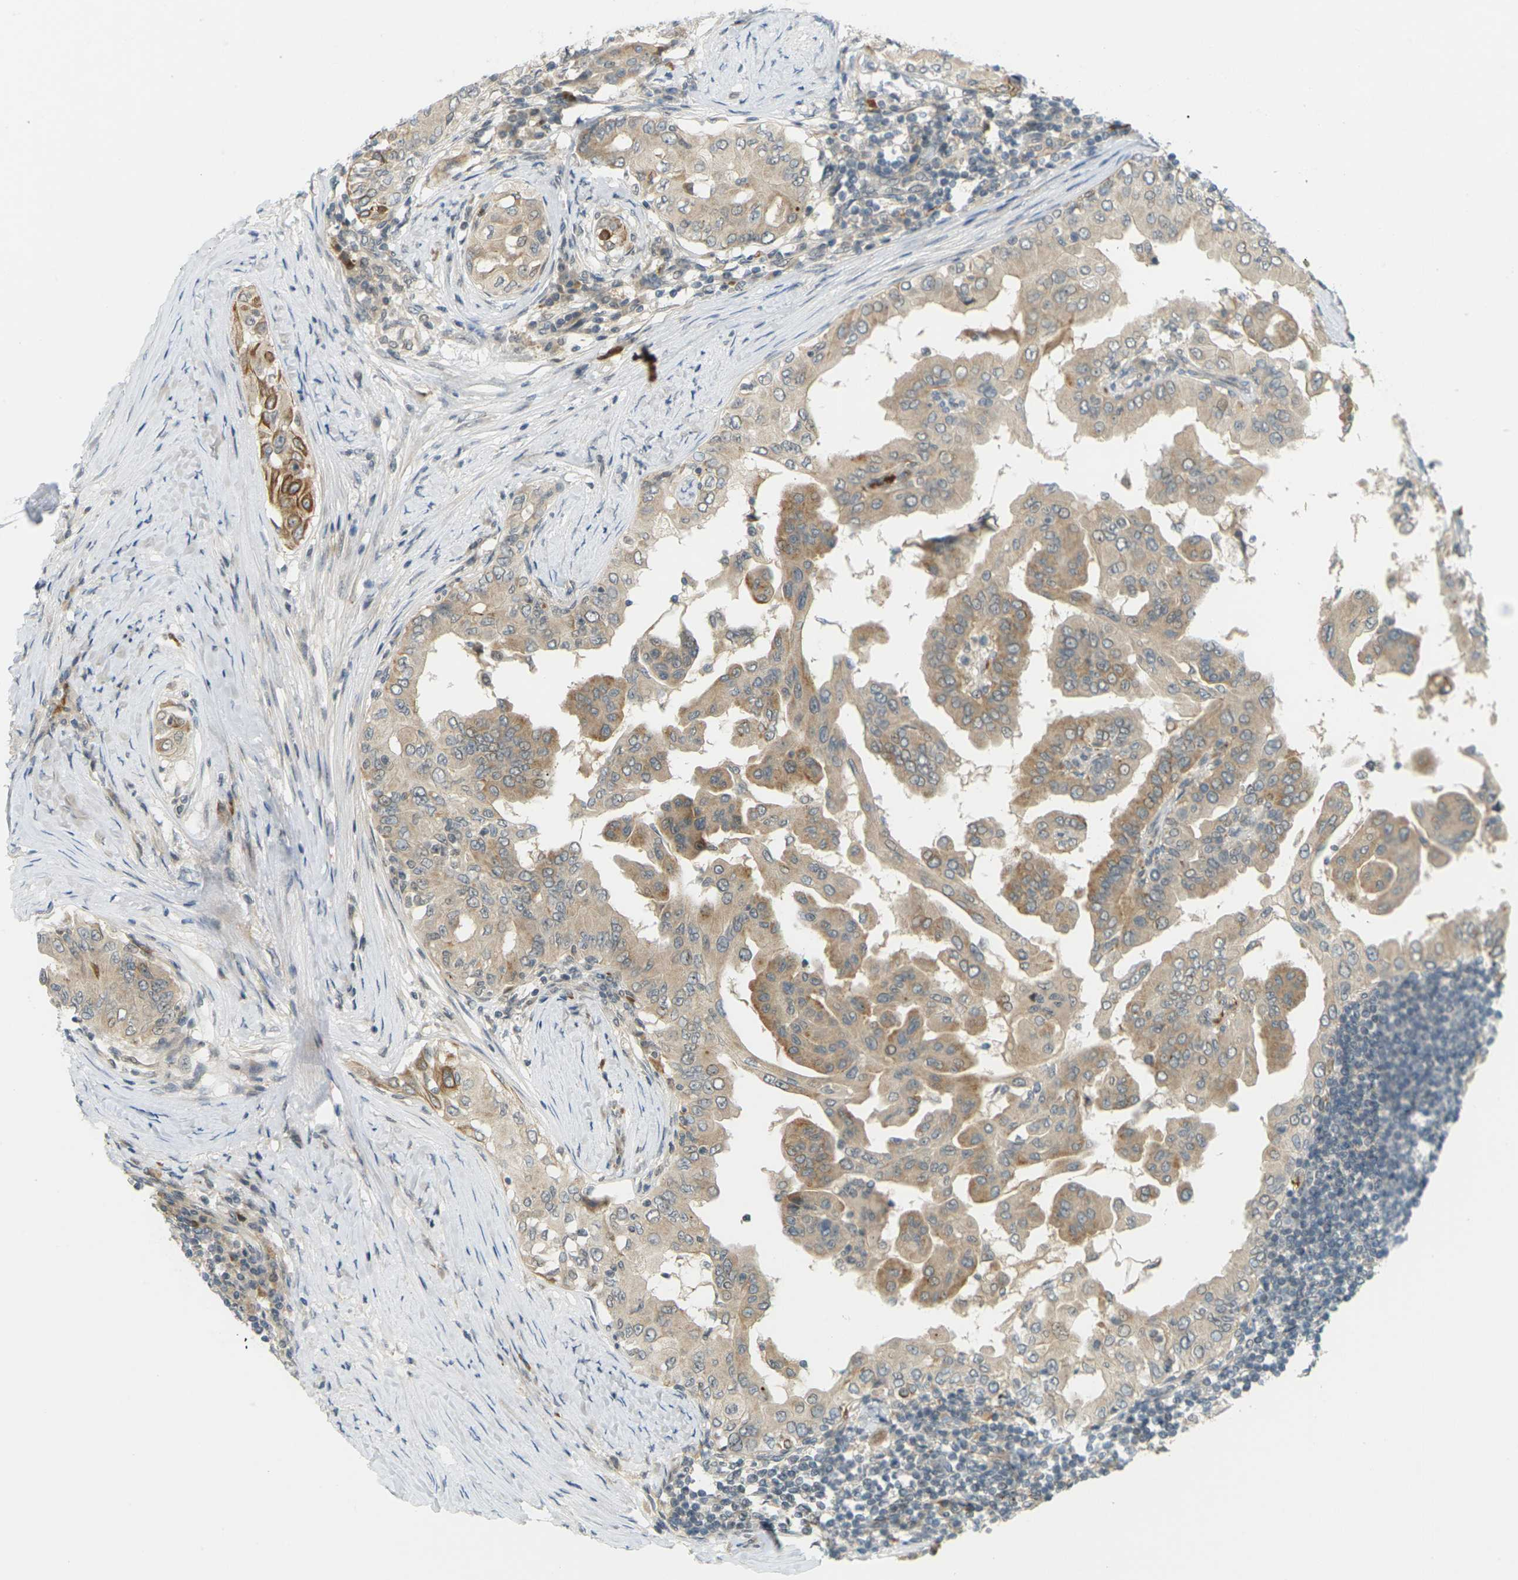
{"staining": {"intensity": "moderate", "quantity": ">75%", "location": "cytoplasmic/membranous"}, "tissue": "thyroid cancer", "cell_type": "Tumor cells", "image_type": "cancer", "snomed": [{"axis": "morphology", "description": "Papillary adenocarcinoma, NOS"}, {"axis": "topography", "description": "Thyroid gland"}], "caption": "Immunohistochemical staining of thyroid papillary adenocarcinoma shows medium levels of moderate cytoplasmic/membranous protein staining in about >75% of tumor cells.", "gene": "SOCS6", "patient": {"sex": "male", "age": 33}}